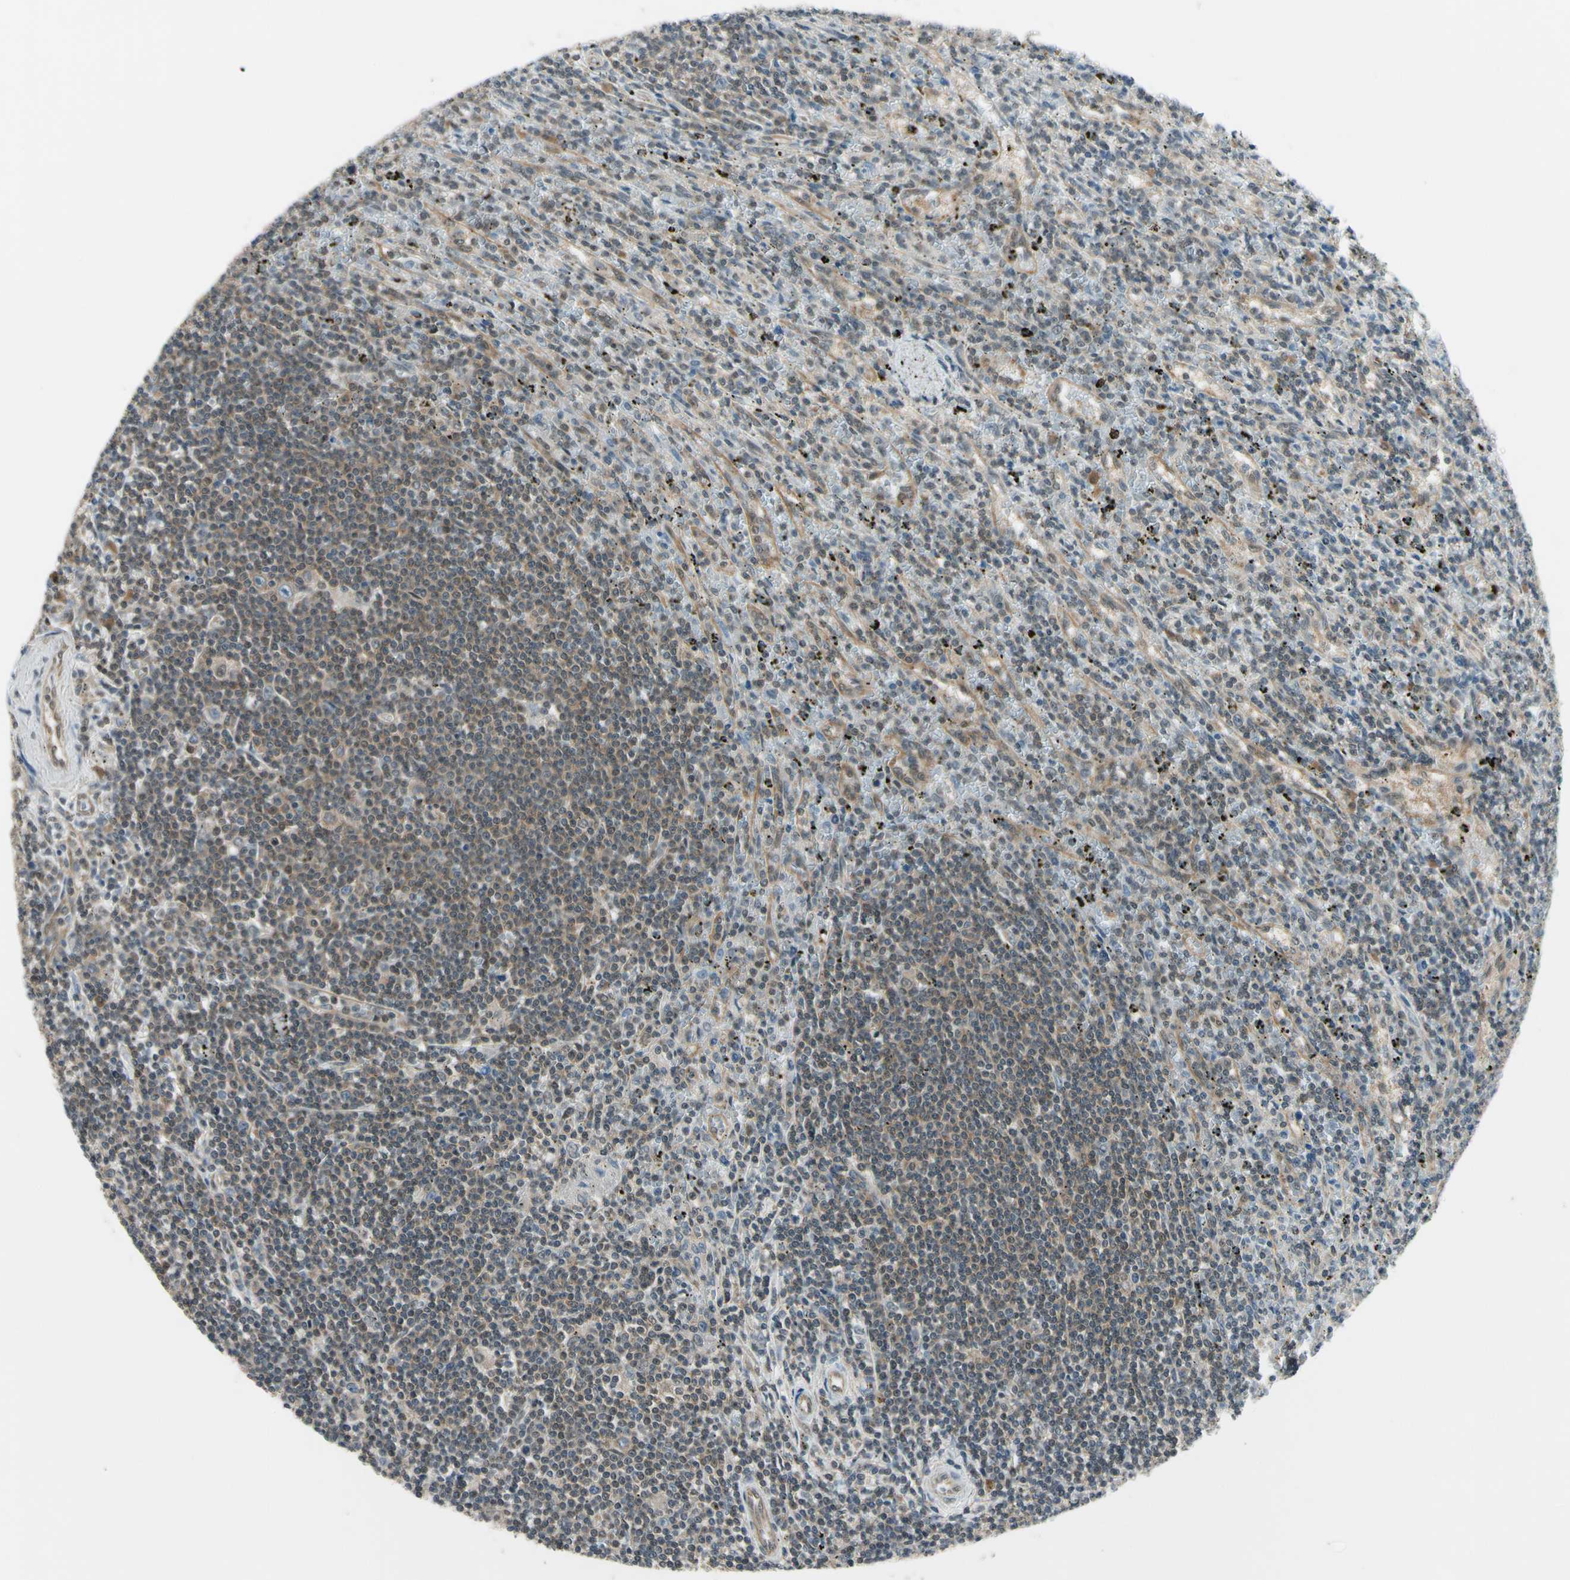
{"staining": {"intensity": "weak", "quantity": ">75%", "location": "cytoplasmic/membranous"}, "tissue": "lymphoma", "cell_type": "Tumor cells", "image_type": "cancer", "snomed": [{"axis": "morphology", "description": "Malignant lymphoma, non-Hodgkin's type, Low grade"}, {"axis": "topography", "description": "Spleen"}], "caption": "Tumor cells exhibit weak cytoplasmic/membranous staining in about >75% of cells in lymphoma.", "gene": "PSMD5", "patient": {"sex": "male", "age": 76}}